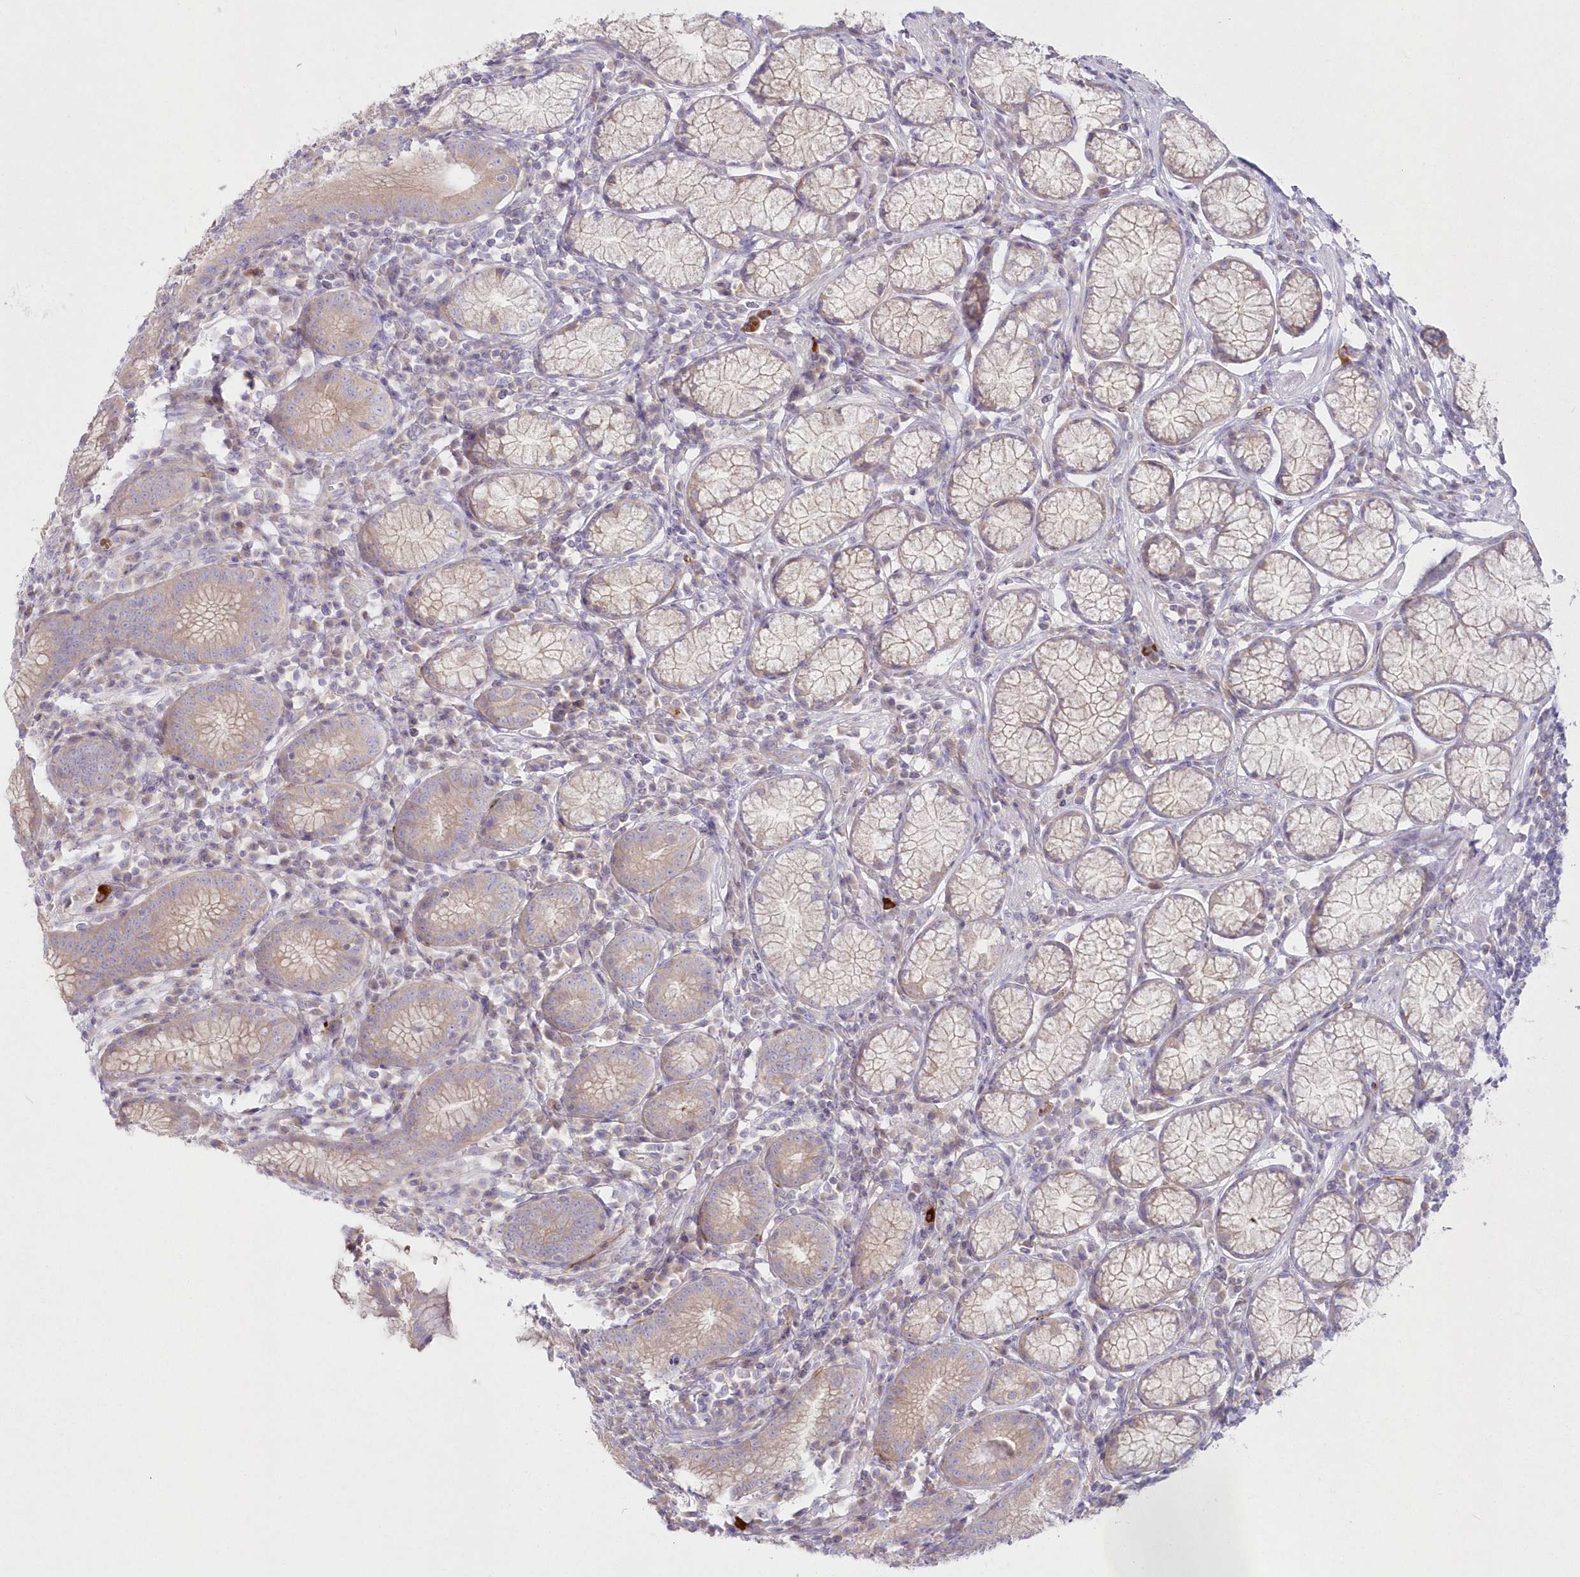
{"staining": {"intensity": "weak", "quantity": ">75%", "location": "cytoplasmic/membranous"}, "tissue": "stomach", "cell_type": "Glandular cells", "image_type": "normal", "snomed": [{"axis": "morphology", "description": "Normal tissue, NOS"}, {"axis": "topography", "description": "Stomach"}], "caption": "Brown immunohistochemical staining in benign human stomach demonstrates weak cytoplasmic/membranous staining in approximately >75% of glandular cells. Using DAB (3,3'-diaminobenzidine) (brown) and hematoxylin (blue) stains, captured at high magnification using brightfield microscopy.", "gene": "ZNF843", "patient": {"sex": "male", "age": 55}}